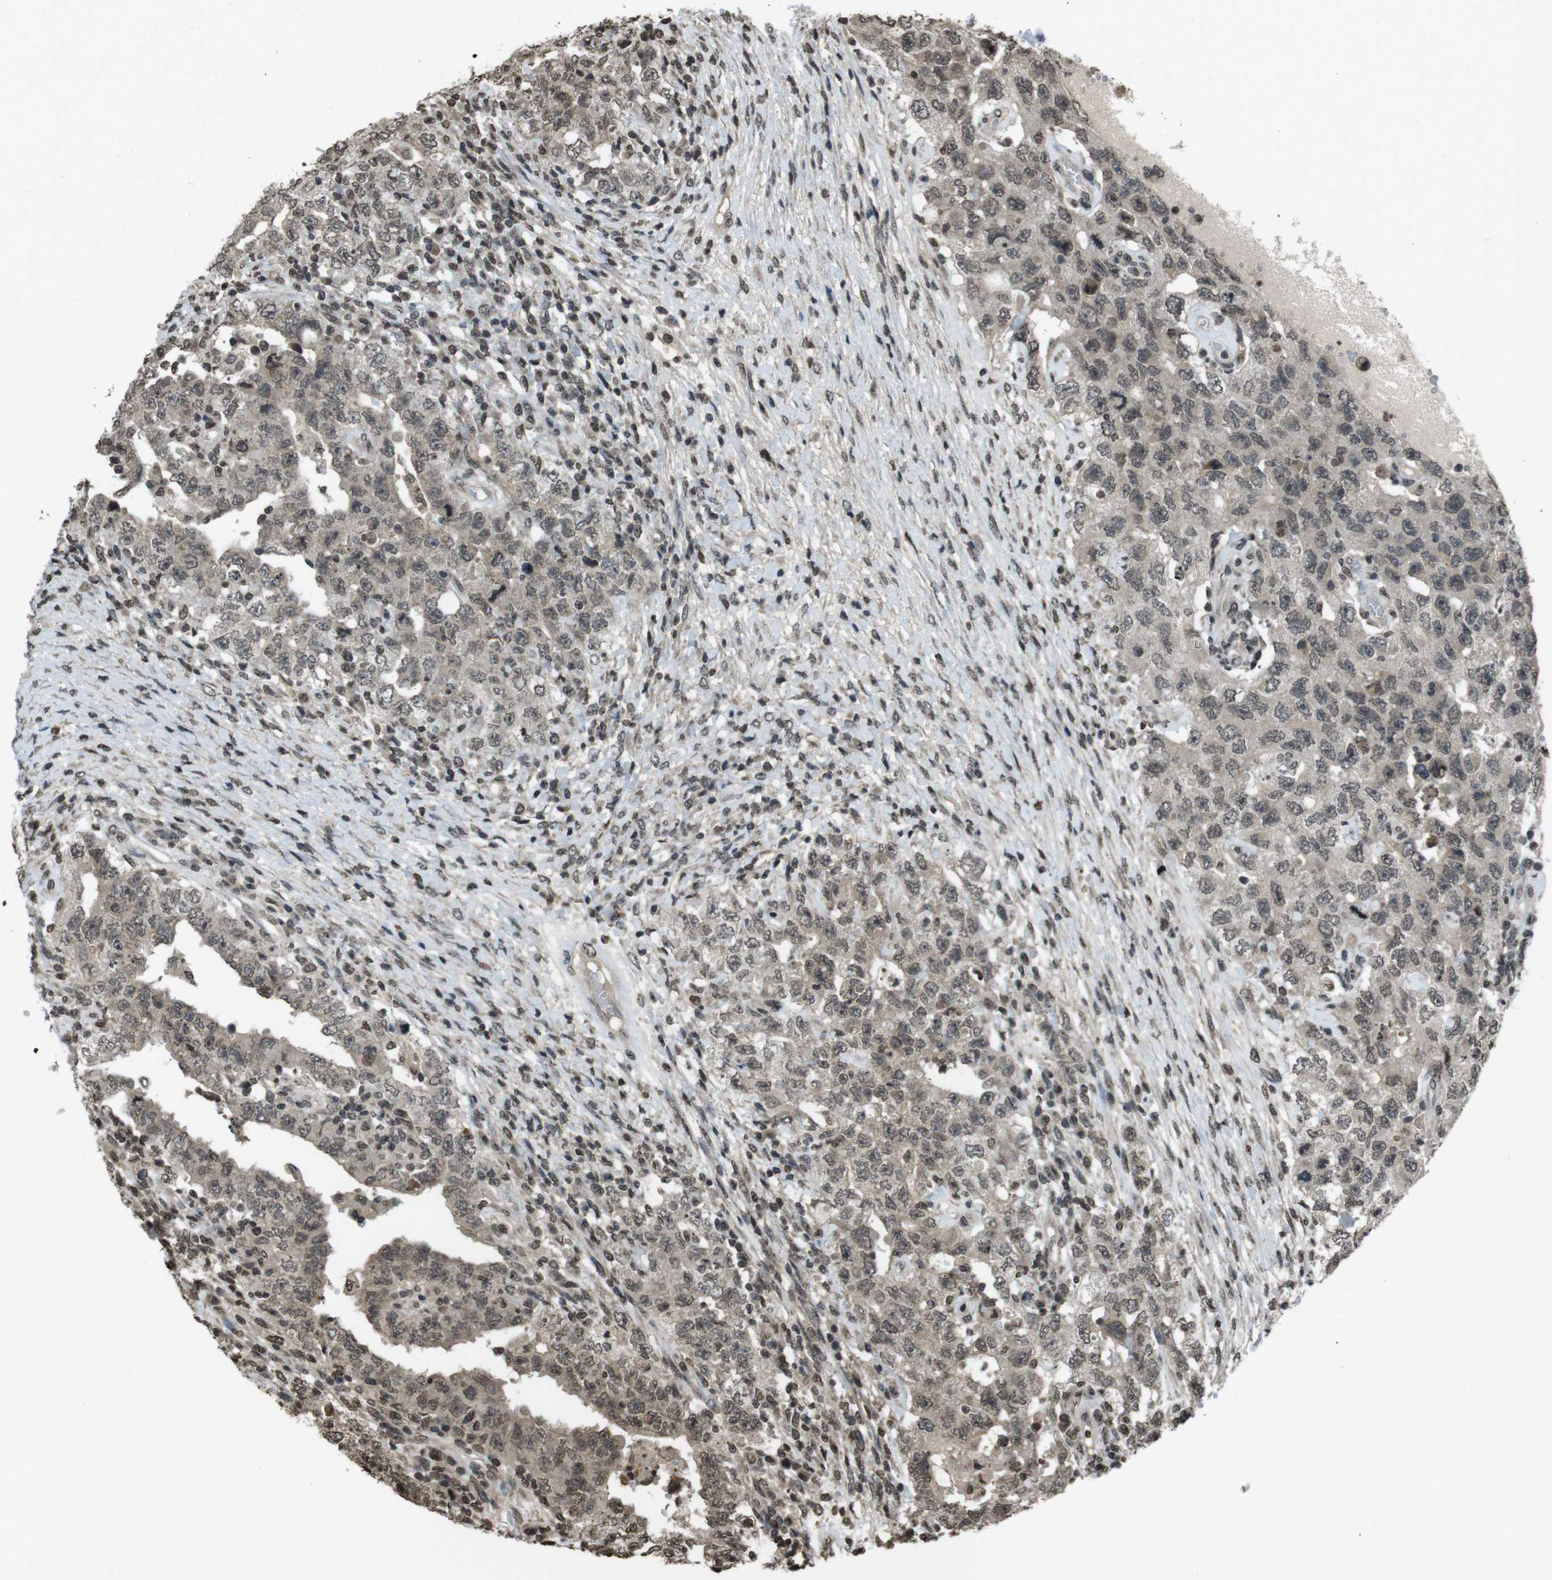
{"staining": {"intensity": "weak", "quantity": ">75%", "location": "nuclear"}, "tissue": "testis cancer", "cell_type": "Tumor cells", "image_type": "cancer", "snomed": [{"axis": "morphology", "description": "Carcinoma, Embryonal, NOS"}, {"axis": "topography", "description": "Testis"}], "caption": "An IHC histopathology image of tumor tissue is shown. Protein staining in brown highlights weak nuclear positivity in testis cancer (embryonal carcinoma) within tumor cells. Using DAB (3,3'-diaminobenzidine) (brown) and hematoxylin (blue) stains, captured at high magnification using brightfield microscopy.", "gene": "MAF", "patient": {"sex": "male", "age": 26}}